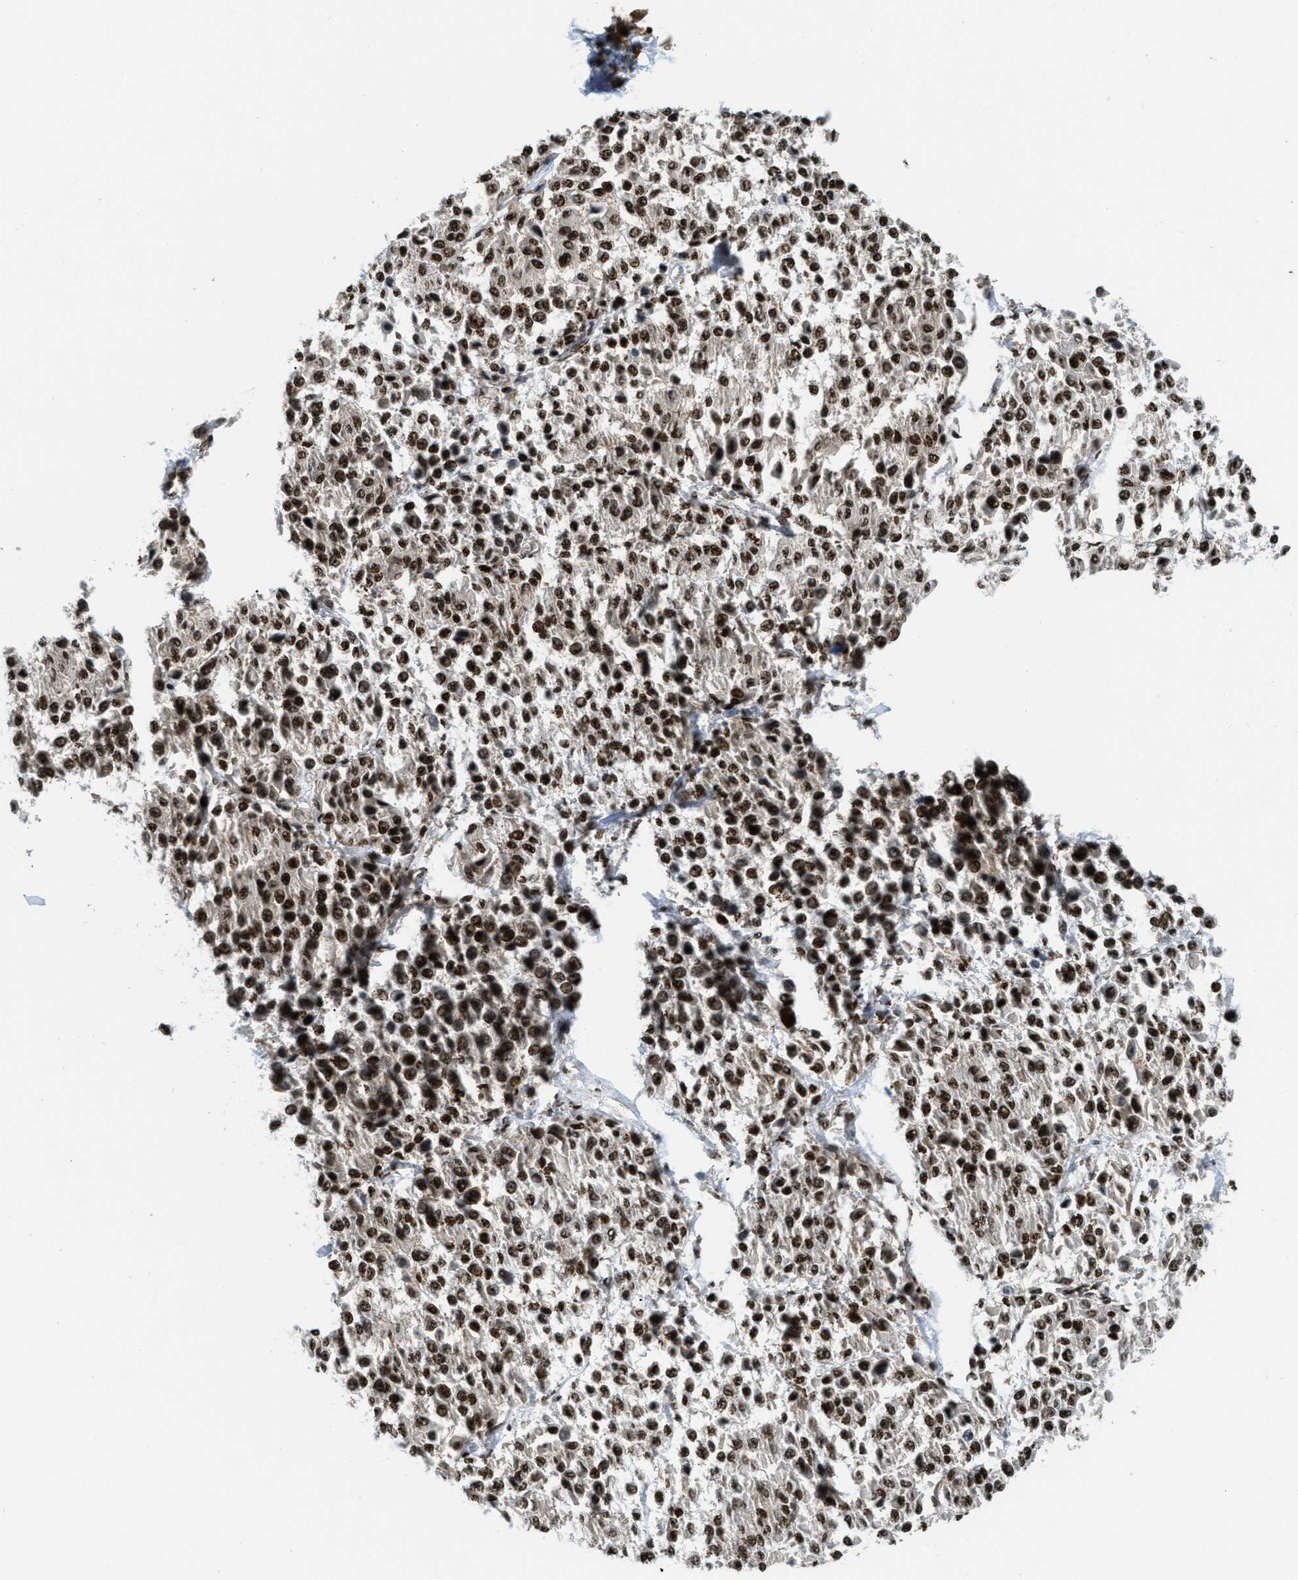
{"staining": {"intensity": "moderate", "quantity": ">75%", "location": "nuclear"}, "tissue": "melanoma", "cell_type": "Tumor cells", "image_type": "cancer", "snomed": [{"axis": "morphology", "description": "Malignant melanoma, Metastatic site"}, {"axis": "topography", "description": "Soft tissue"}], "caption": "The photomicrograph displays staining of malignant melanoma (metastatic site), revealing moderate nuclear protein expression (brown color) within tumor cells.", "gene": "NUMA1", "patient": {"sex": "male", "age": 41}}